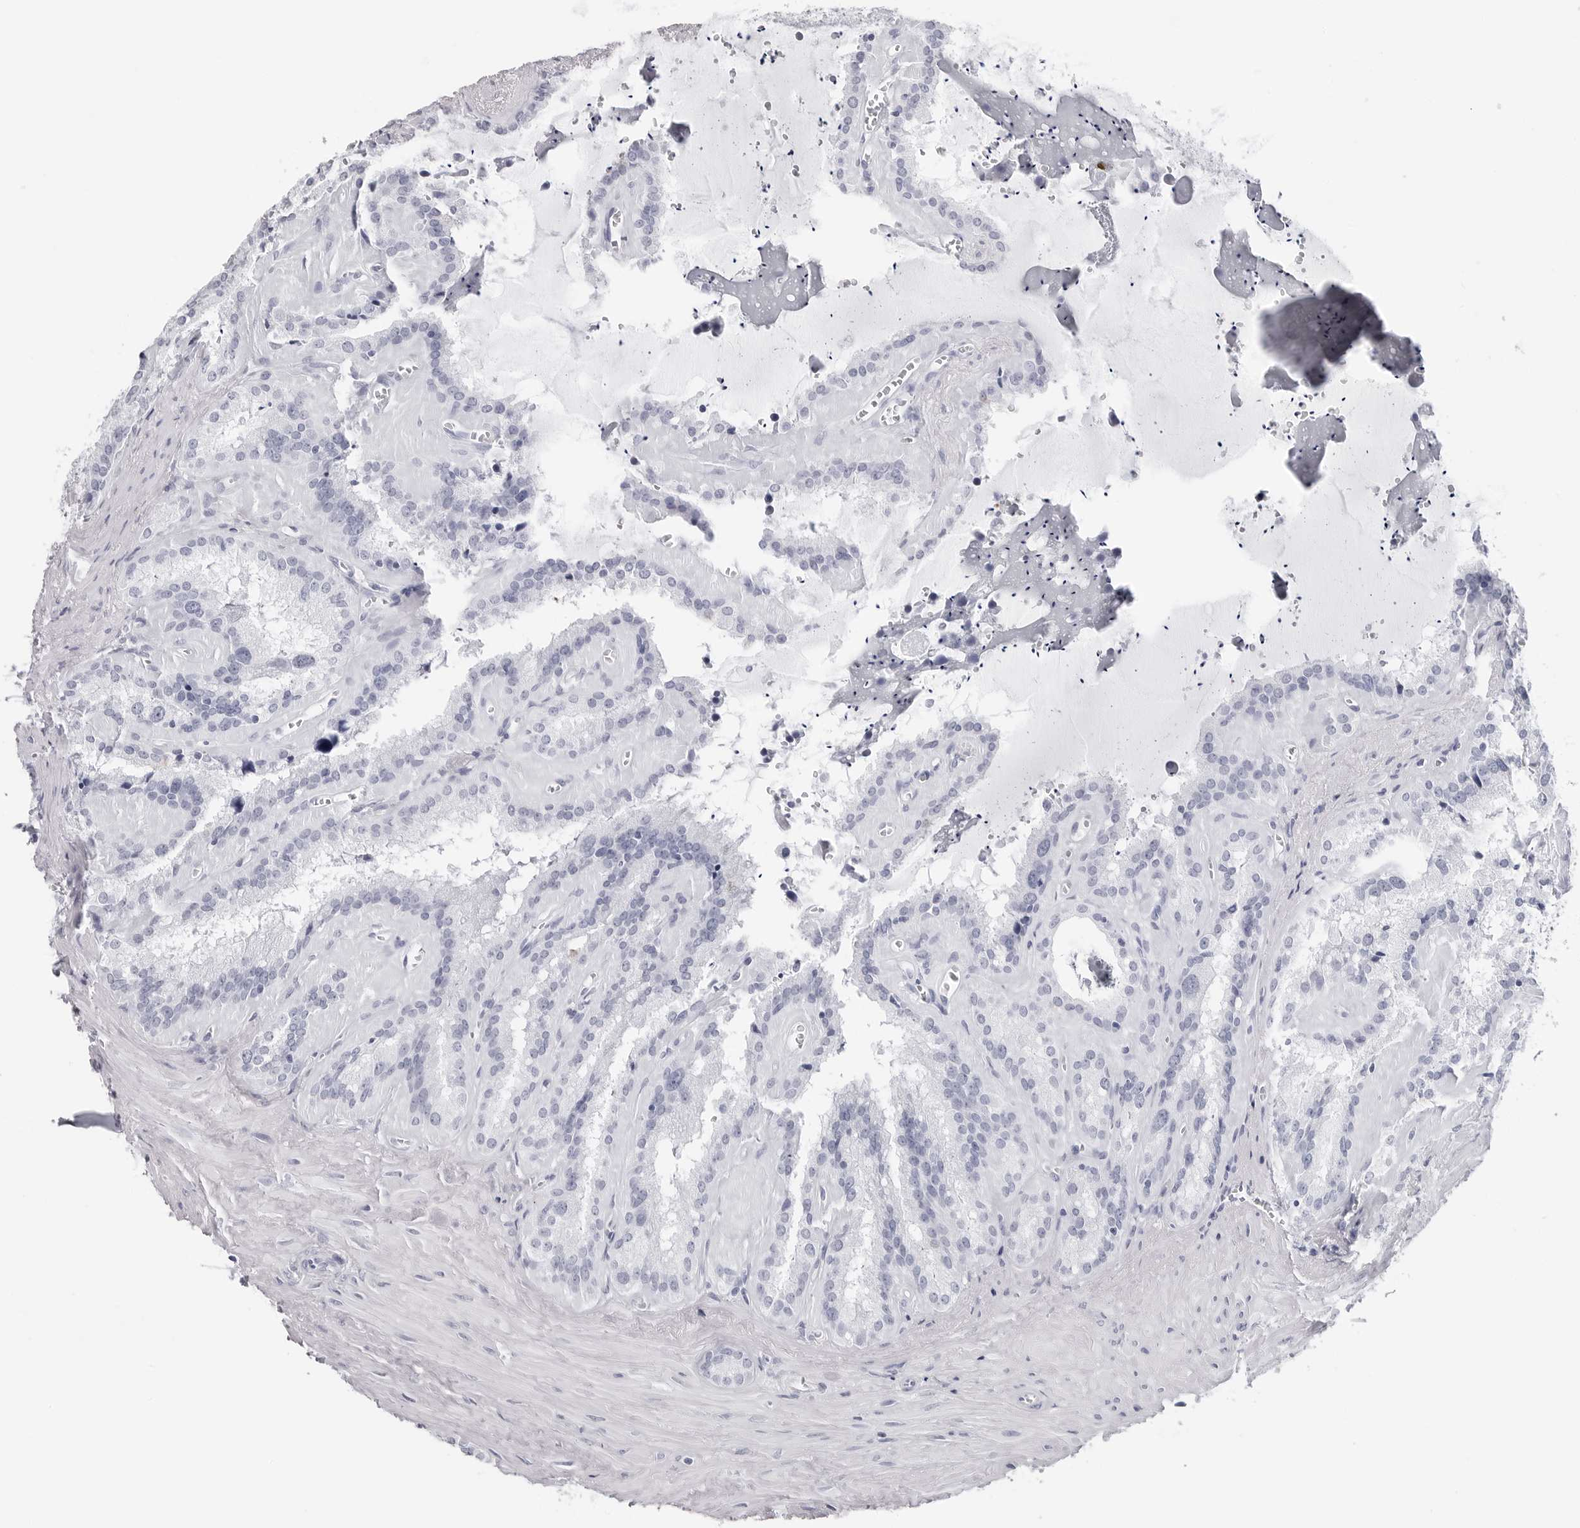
{"staining": {"intensity": "negative", "quantity": "none", "location": "none"}, "tissue": "seminal vesicle", "cell_type": "Glandular cells", "image_type": "normal", "snomed": [{"axis": "morphology", "description": "Normal tissue, NOS"}, {"axis": "topography", "description": "Prostate"}, {"axis": "topography", "description": "Seminal veicle"}], "caption": "DAB immunohistochemical staining of normal seminal vesicle displays no significant staining in glandular cells.", "gene": "CST2", "patient": {"sex": "male", "age": 59}}